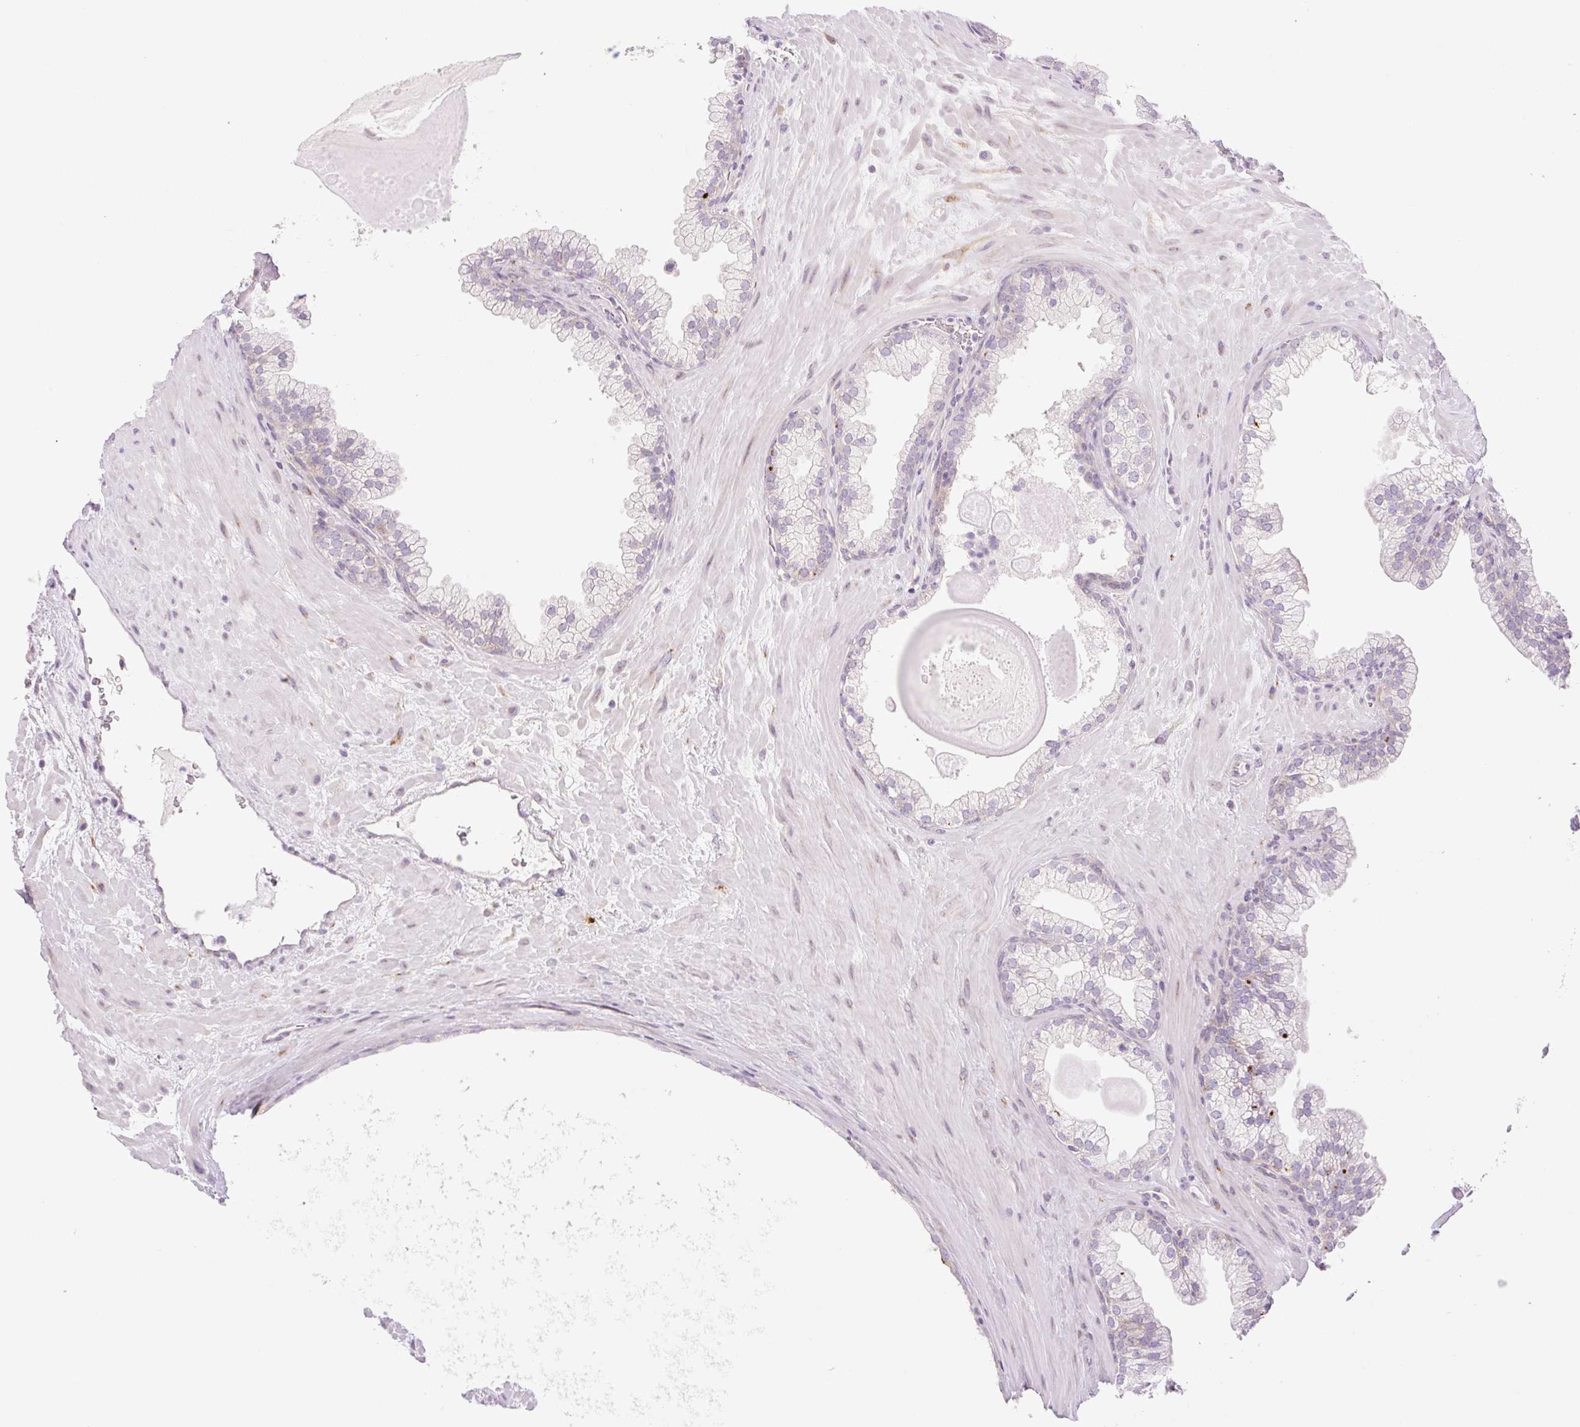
{"staining": {"intensity": "negative", "quantity": "none", "location": "none"}, "tissue": "prostate", "cell_type": "Glandular cells", "image_type": "normal", "snomed": [{"axis": "morphology", "description": "Normal tissue, NOS"}, {"axis": "topography", "description": "Prostate"}, {"axis": "topography", "description": "Peripheral nerve tissue"}], "caption": "The micrograph exhibits no significant positivity in glandular cells of prostate. (DAB immunohistochemistry, high magnification).", "gene": "COL5A1", "patient": {"sex": "male", "age": 61}}